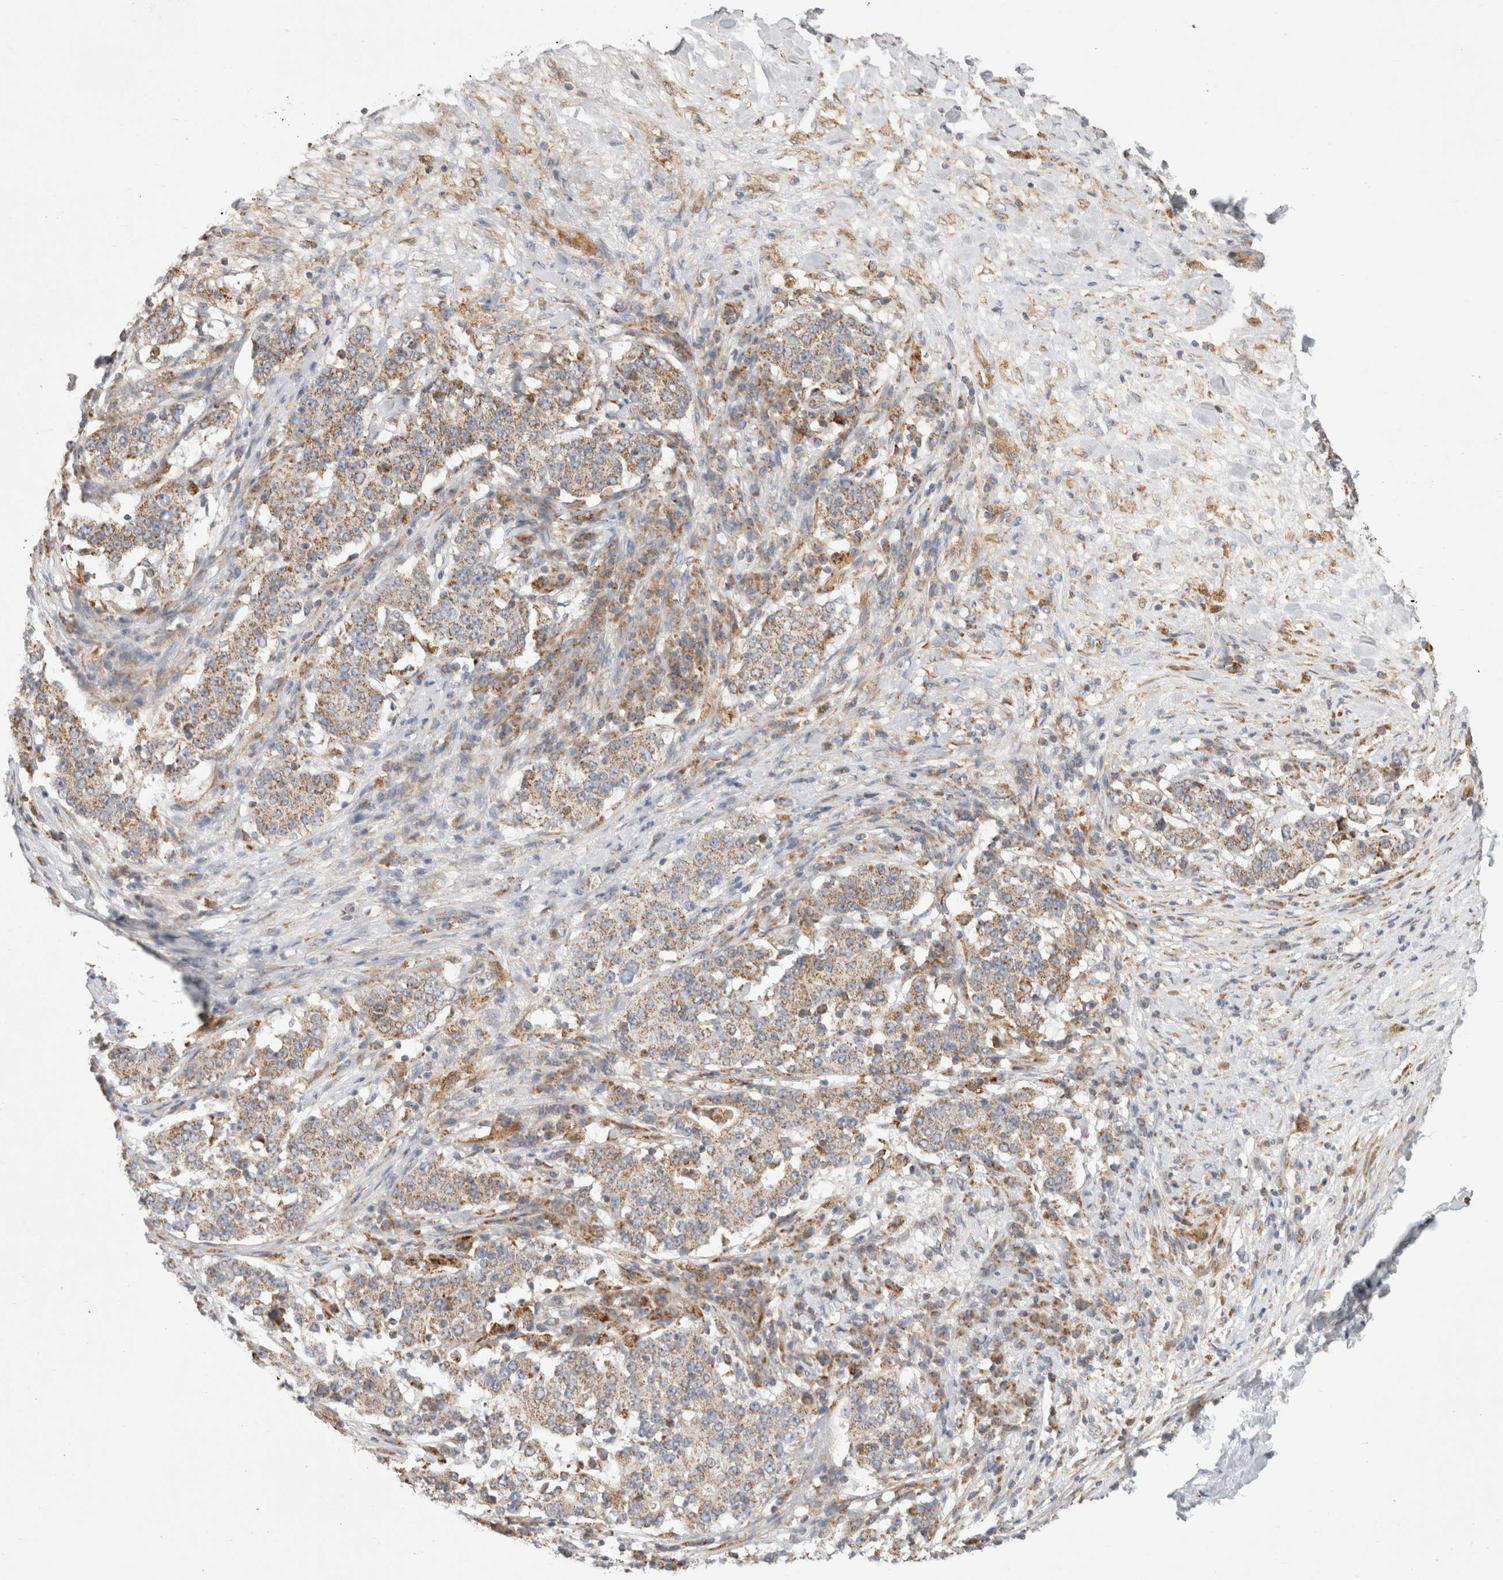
{"staining": {"intensity": "weak", "quantity": ">75%", "location": "cytoplasmic/membranous"}, "tissue": "stomach cancer", "cell_type": "Tumor cells", "image_type": "cancer", "snomed": [{"axis": "morphology", "description": "Adenocarcinoma, NOS"}, {"axis": "topography", "description": "Stomach"}], "caption": "Tumor cells reveal weak cytoplasmic/membranous expression in about >75% of cells in stomach cancer (adenocarcinoma). Immunohistochemistry (ihc) stains the protein in brown and the nuclei are stained blue.", "gene": "HROB", "patient": {"sex": "male", "age": 59}}